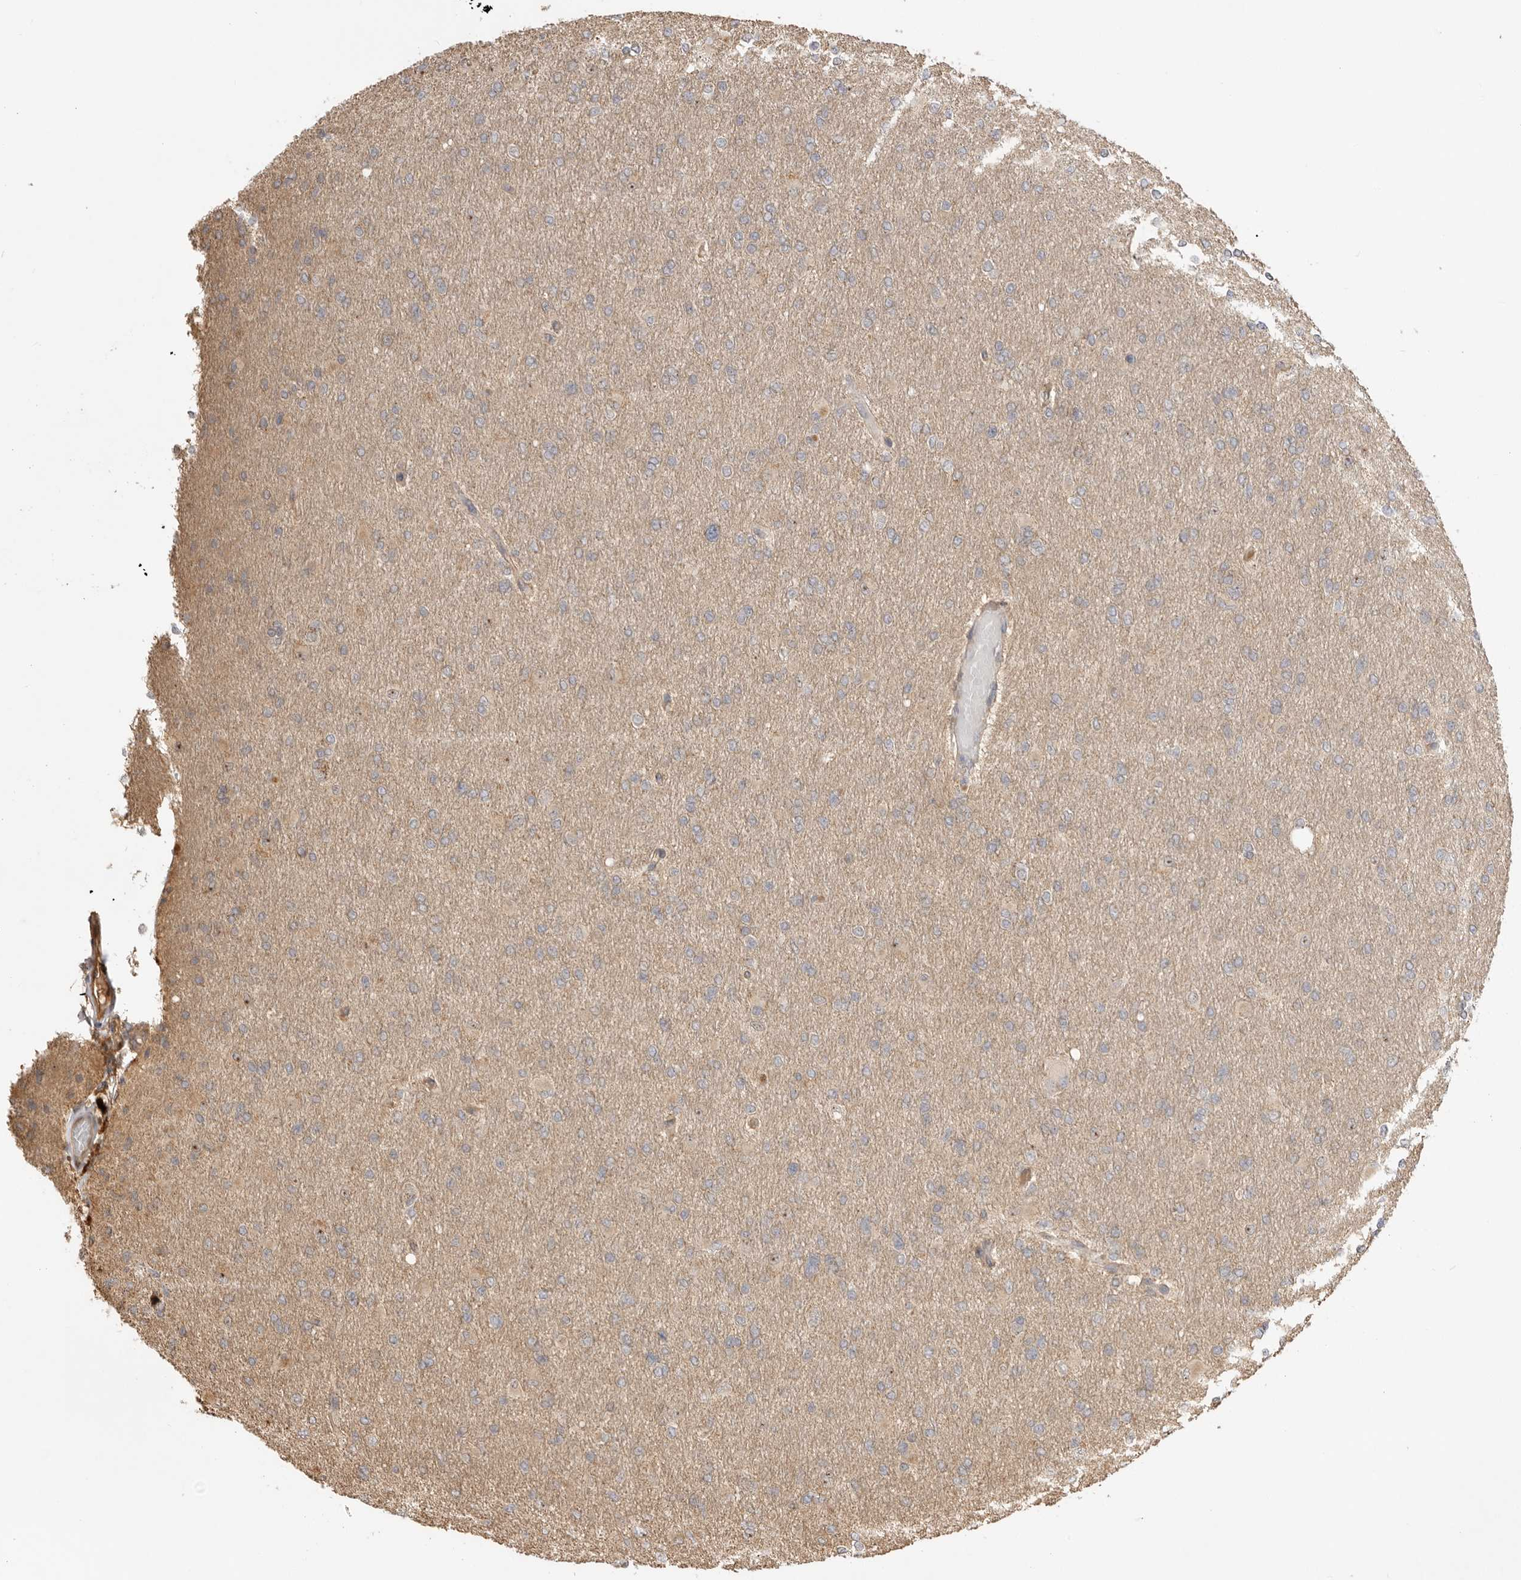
{"staining": {"intensity": "negative", "quantity": "none", "location": "none"}, "tissue": "glioma", "cell_type": "Tumor cells", "image_type": "cancer", "snomed": [{"axis": "morphology", "description": "Glioma, malignant, High grade"}, {"axis": "topography", "description": "Cerebral cortex"}], "caption": "IHC image of high-grade glioma (malignant) stained for a protein (brown), which exhibits no positivity in tumor cells. Nuclei are stained in blue.", "gene": "DPH7", "patient": {"sex": "female", "age": 36}}